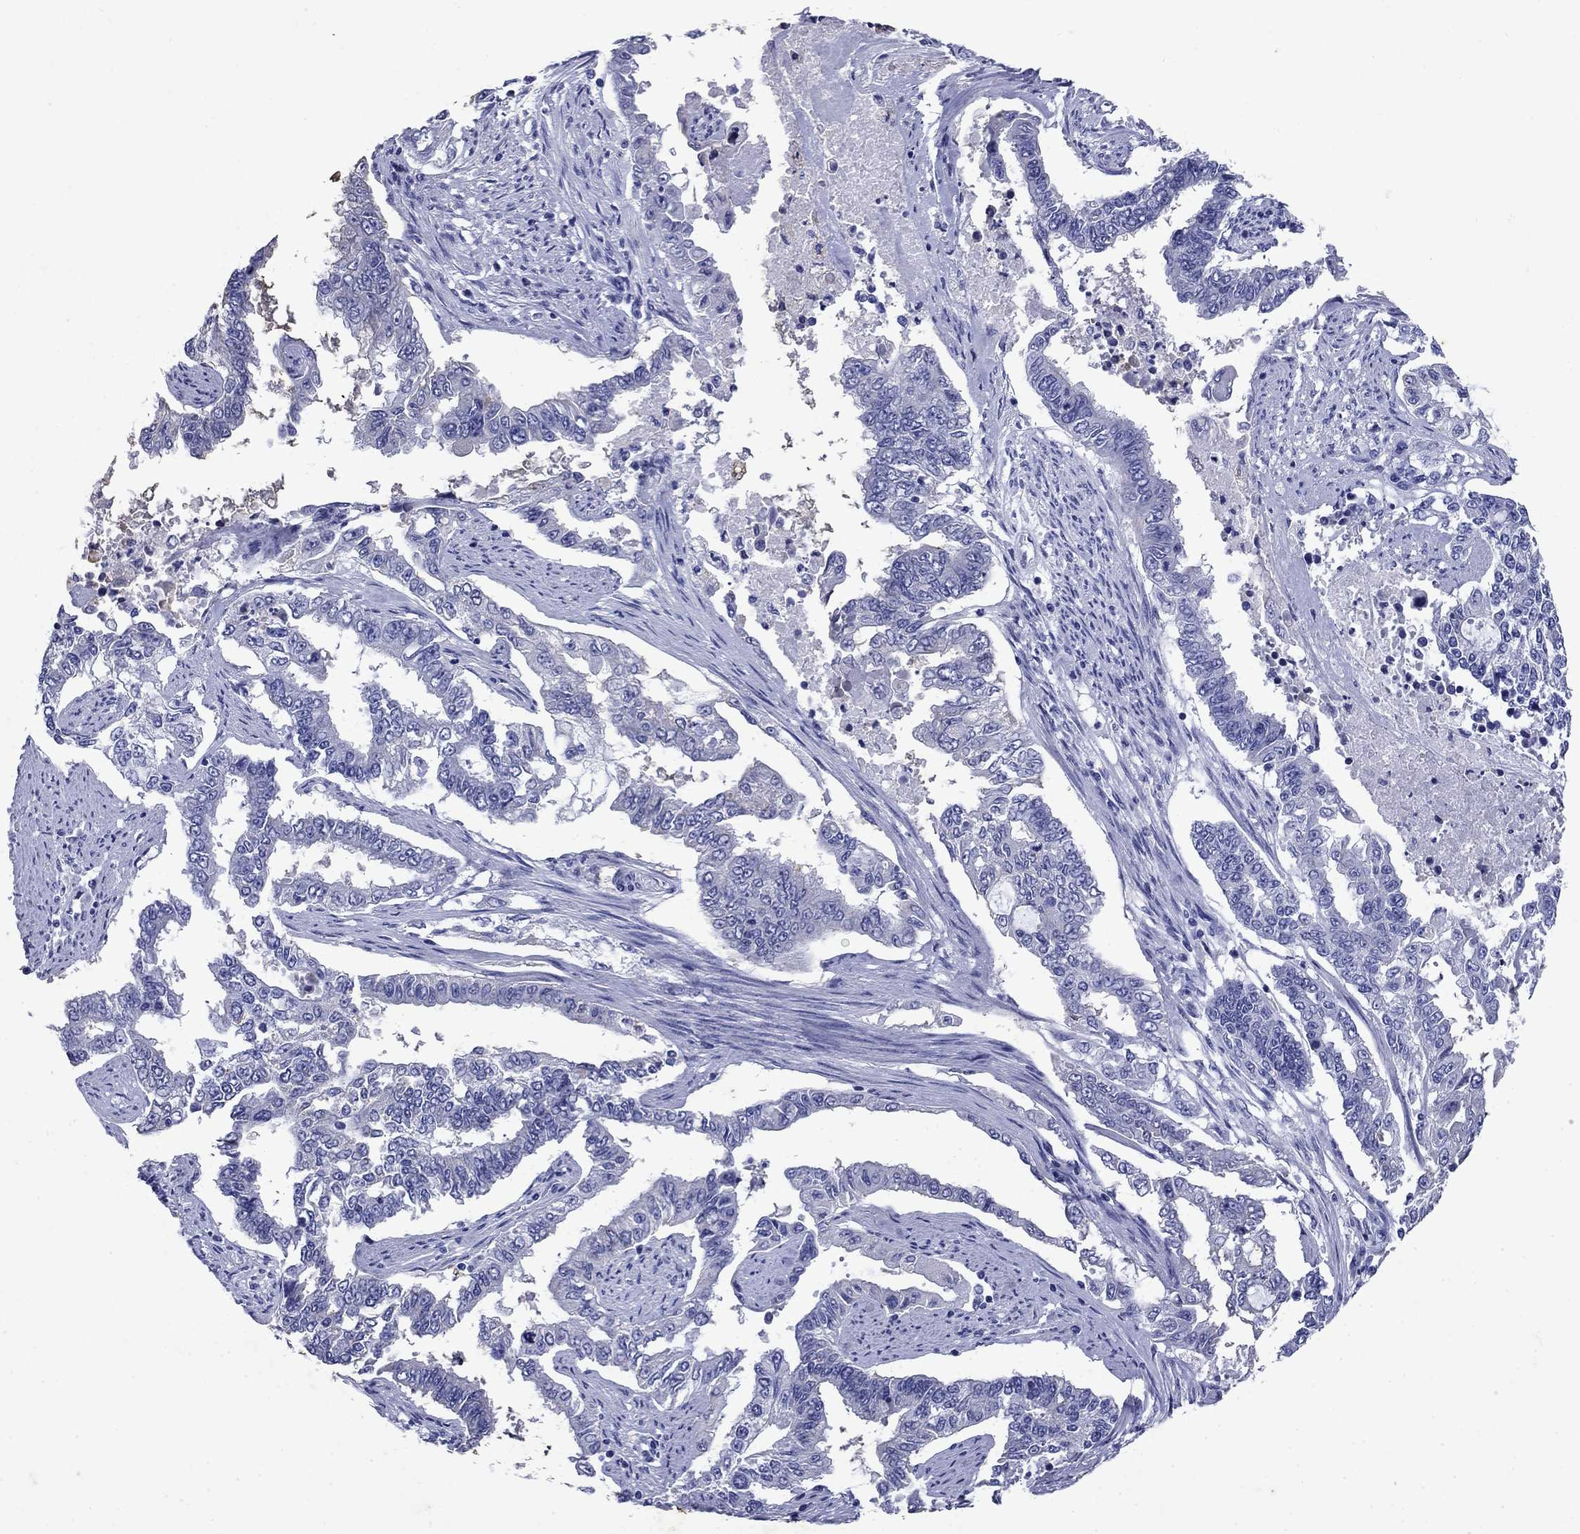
{"staining": {"intensity": "negative", "quantity": "none", "location": "none"}, "tissue": "endometrial cancer", "cell_type": "Tumor cells", "image_type": "cancer", "snomed": [{"axis": "morphology", "description": "Adenocarcinoma, NOS"}, {"axis": "topography", "description": "Uterus"}], "caption": "Endometrial adenocarcinoma was stained to show a protein in brown. There is no significant positivity in tumor cells.", "gene": "CD1A", "patient": {"sex": "female", "age": 59}}